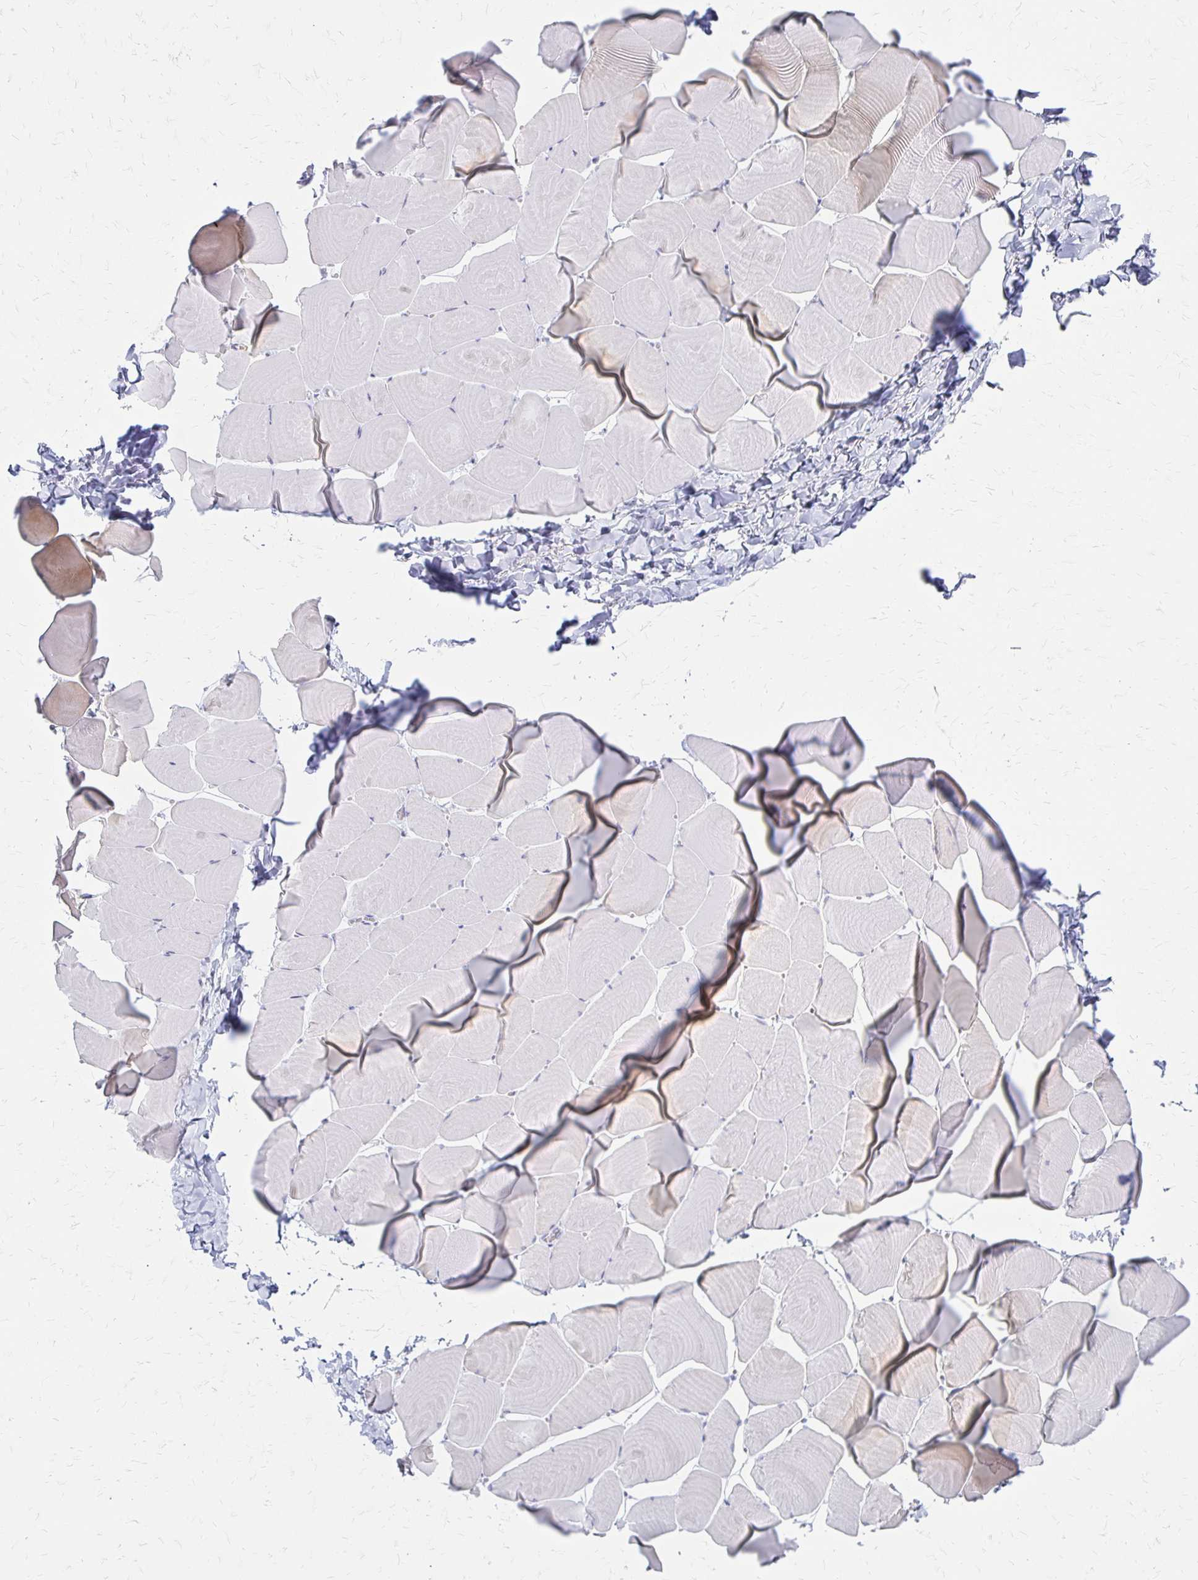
{"staining": {"intensity": "moderate", "quantity": "<25%", "location": "cytoplasmic/membranous"}, "tissue": "skeletal muscle", "cell_type": "Myocytes", "image_type": "normal", "snomed": [{"axis": "morphology", "description": "Normal tissue, NOS"}, {"axis": "topography", "description": "Skeletal muscle"}], "caption": "Immunohistochemistry (IHC) photomicrograph of benign skeletal muscle: skeletal muscle stained using immunohistochemistry reveals low levels of moderate protein expression localized specifically in the cytoplasmic/membranous of myocytes, appearing as a cytoplasmic/membranous brown color.", "gene": "IVL", "patient": {"sex": "male", "age": 25}}